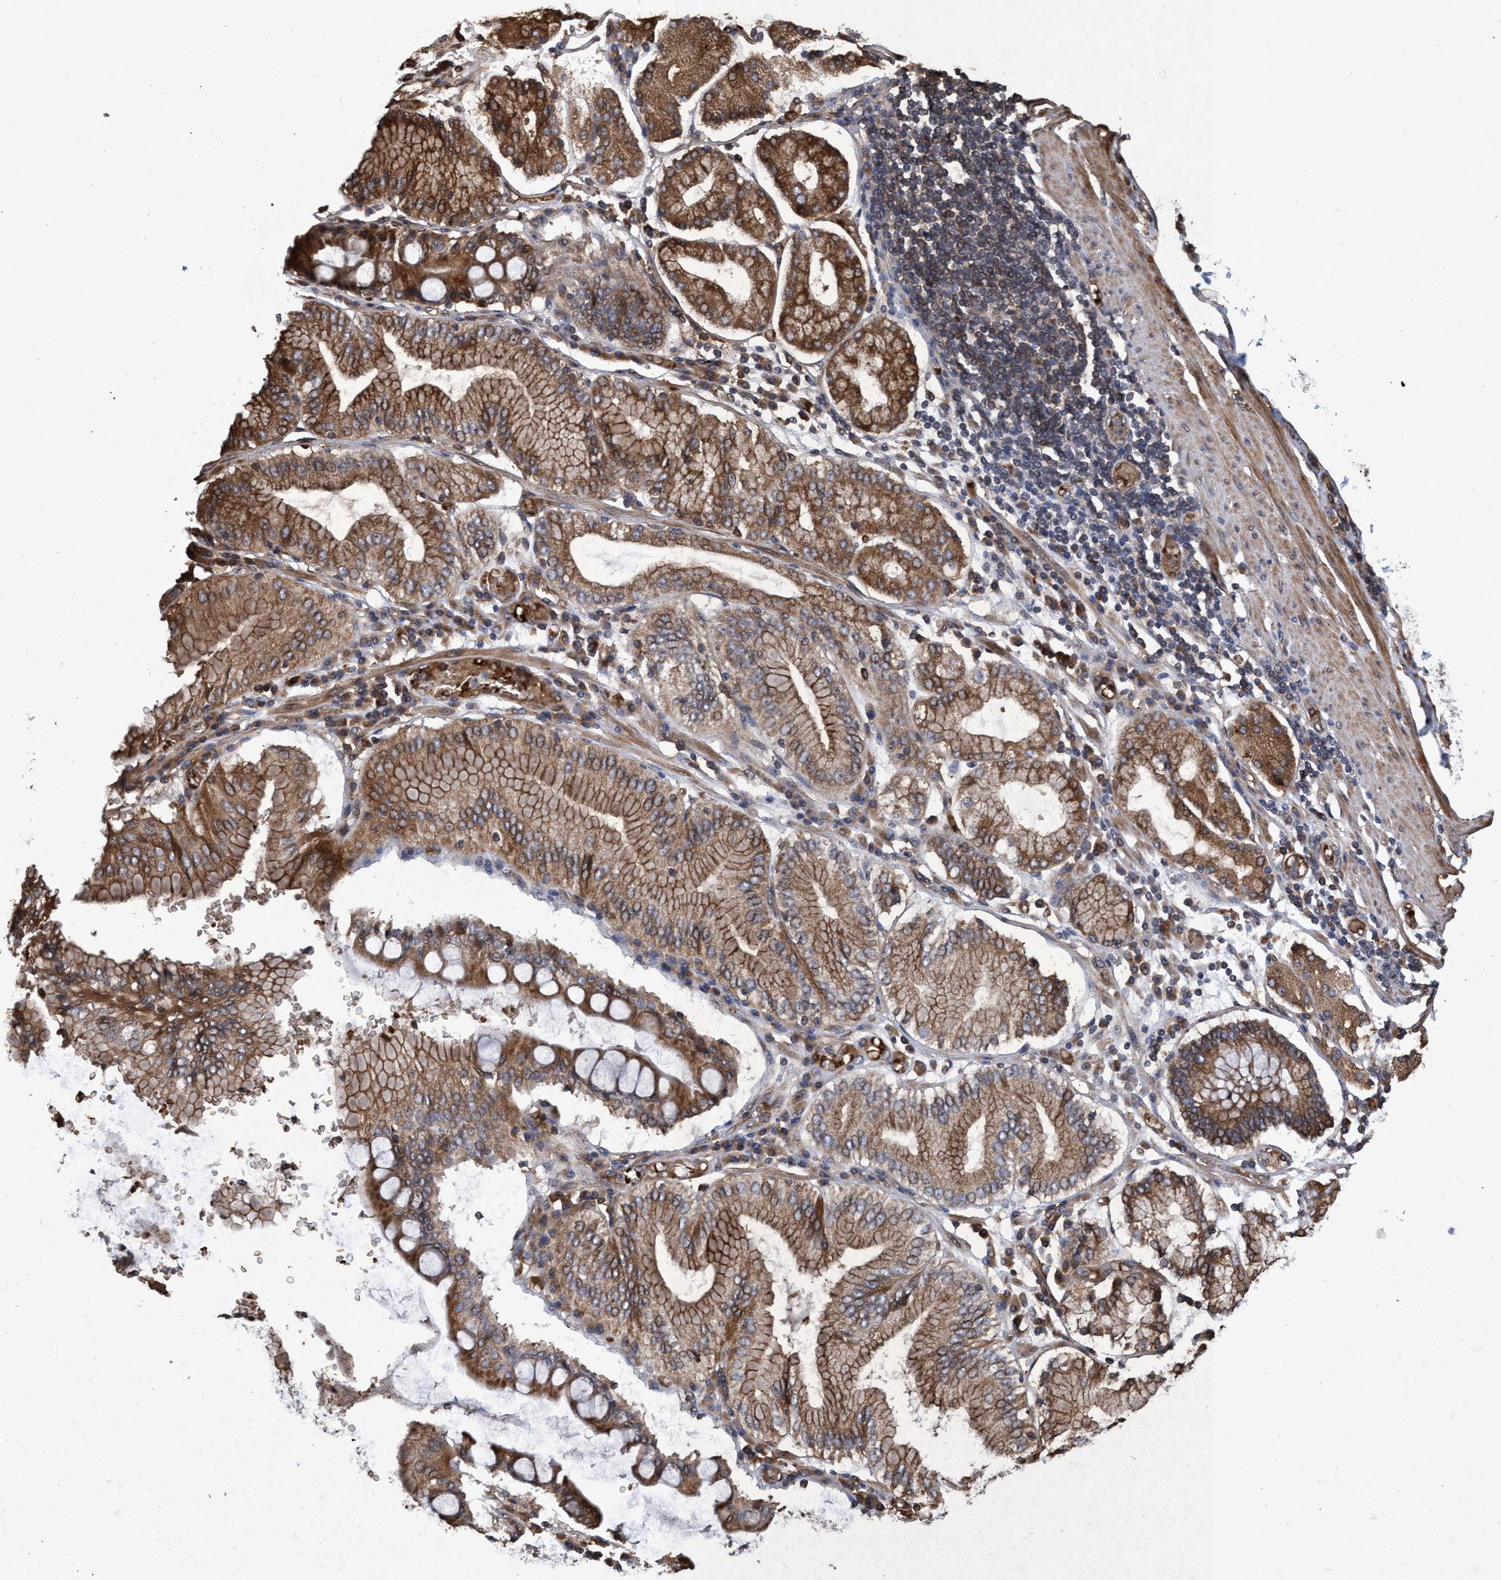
{"staining": {"intensity": "moderate", "quantity": ">75%", "location": "cytoplasmic/membranous"}, "tissue": "stomach cancer", "cell_type": "Tumor cells", "image_type": "cancer", "snomed": [{"axis": "morphology", "description": "Adenocarcinoma, NOS"}, {"axis": "topography", "description": "Stomach"}], "caption": "Tumor cells reveal medium levels of moderate cytoplasmic/membranous positivity in approximately >75% of cells in human stomach adenocarcinoma. The staining was performed using DAB to visualize the protein expression in brown, while the nuclei were stained in blue with hematoxylin (Magnification: 20x).", "gene": "CHMP6", "patient": {"sex": "female", "age": 73}}